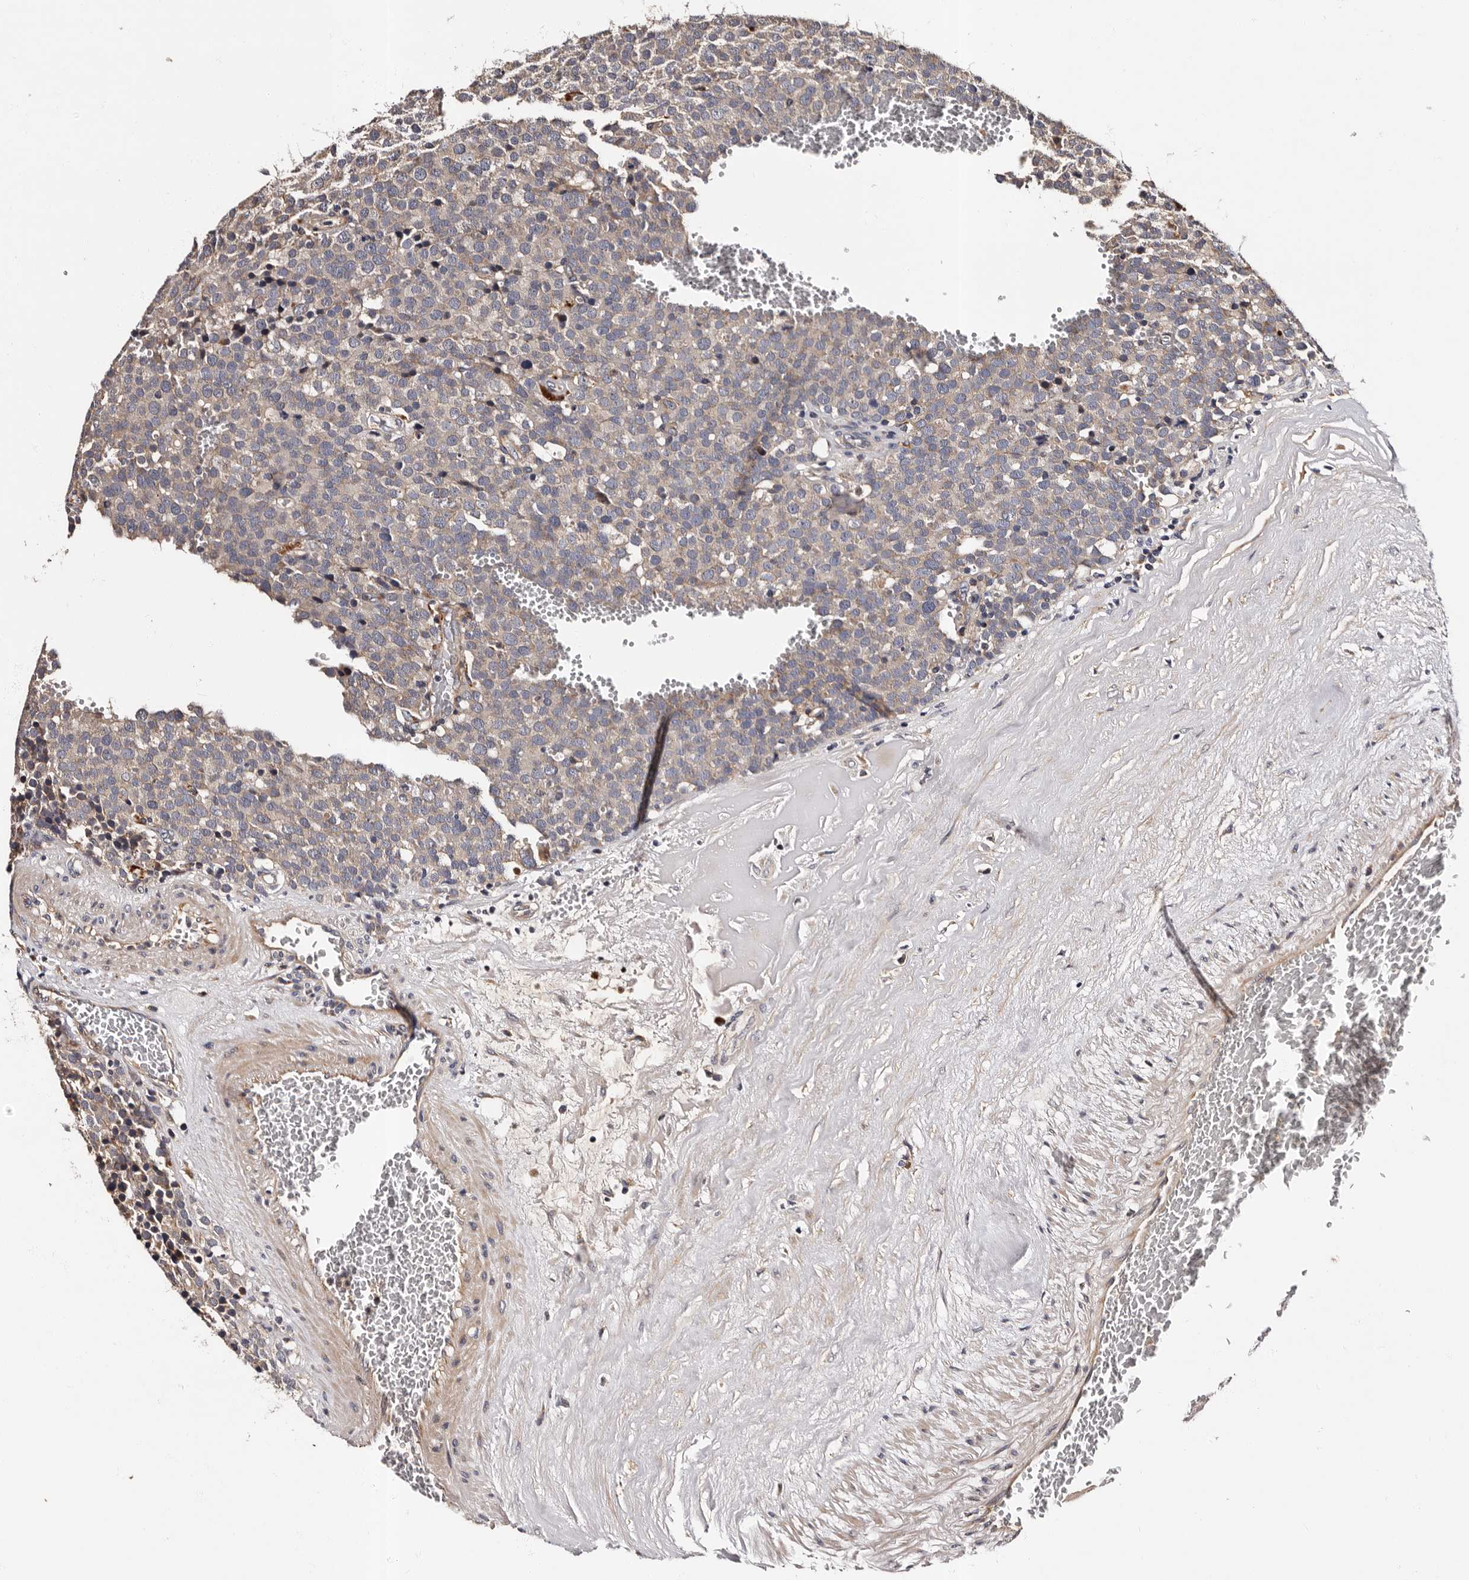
{"staining": {"intensity": "weak", "quantity": "25%-75%", "location": "cytoplasmic/membranous"}, "tissue": "testis cancer", "cell_type": "Tumor cells", "image_type": "cancer", "snomed": [{"axis": "morphology", "description": "Seminoma, NOS"}, {"axis": "topography", "description": "Testis"}], "caption": "IHC staining of testis seminoma, which demonstrates low levels of weak cytoplasmic/membranous positivity in approximately 25%-75% of tumor cells indicating weak cytoplasmic/membranous protein staining. The staining was performed using DAB (brown) for protein detection and nuclei were counterstained in hematoxylin (blue).", "gene": "ADCK5", "patient": {"sex": "male", "age": 71}}